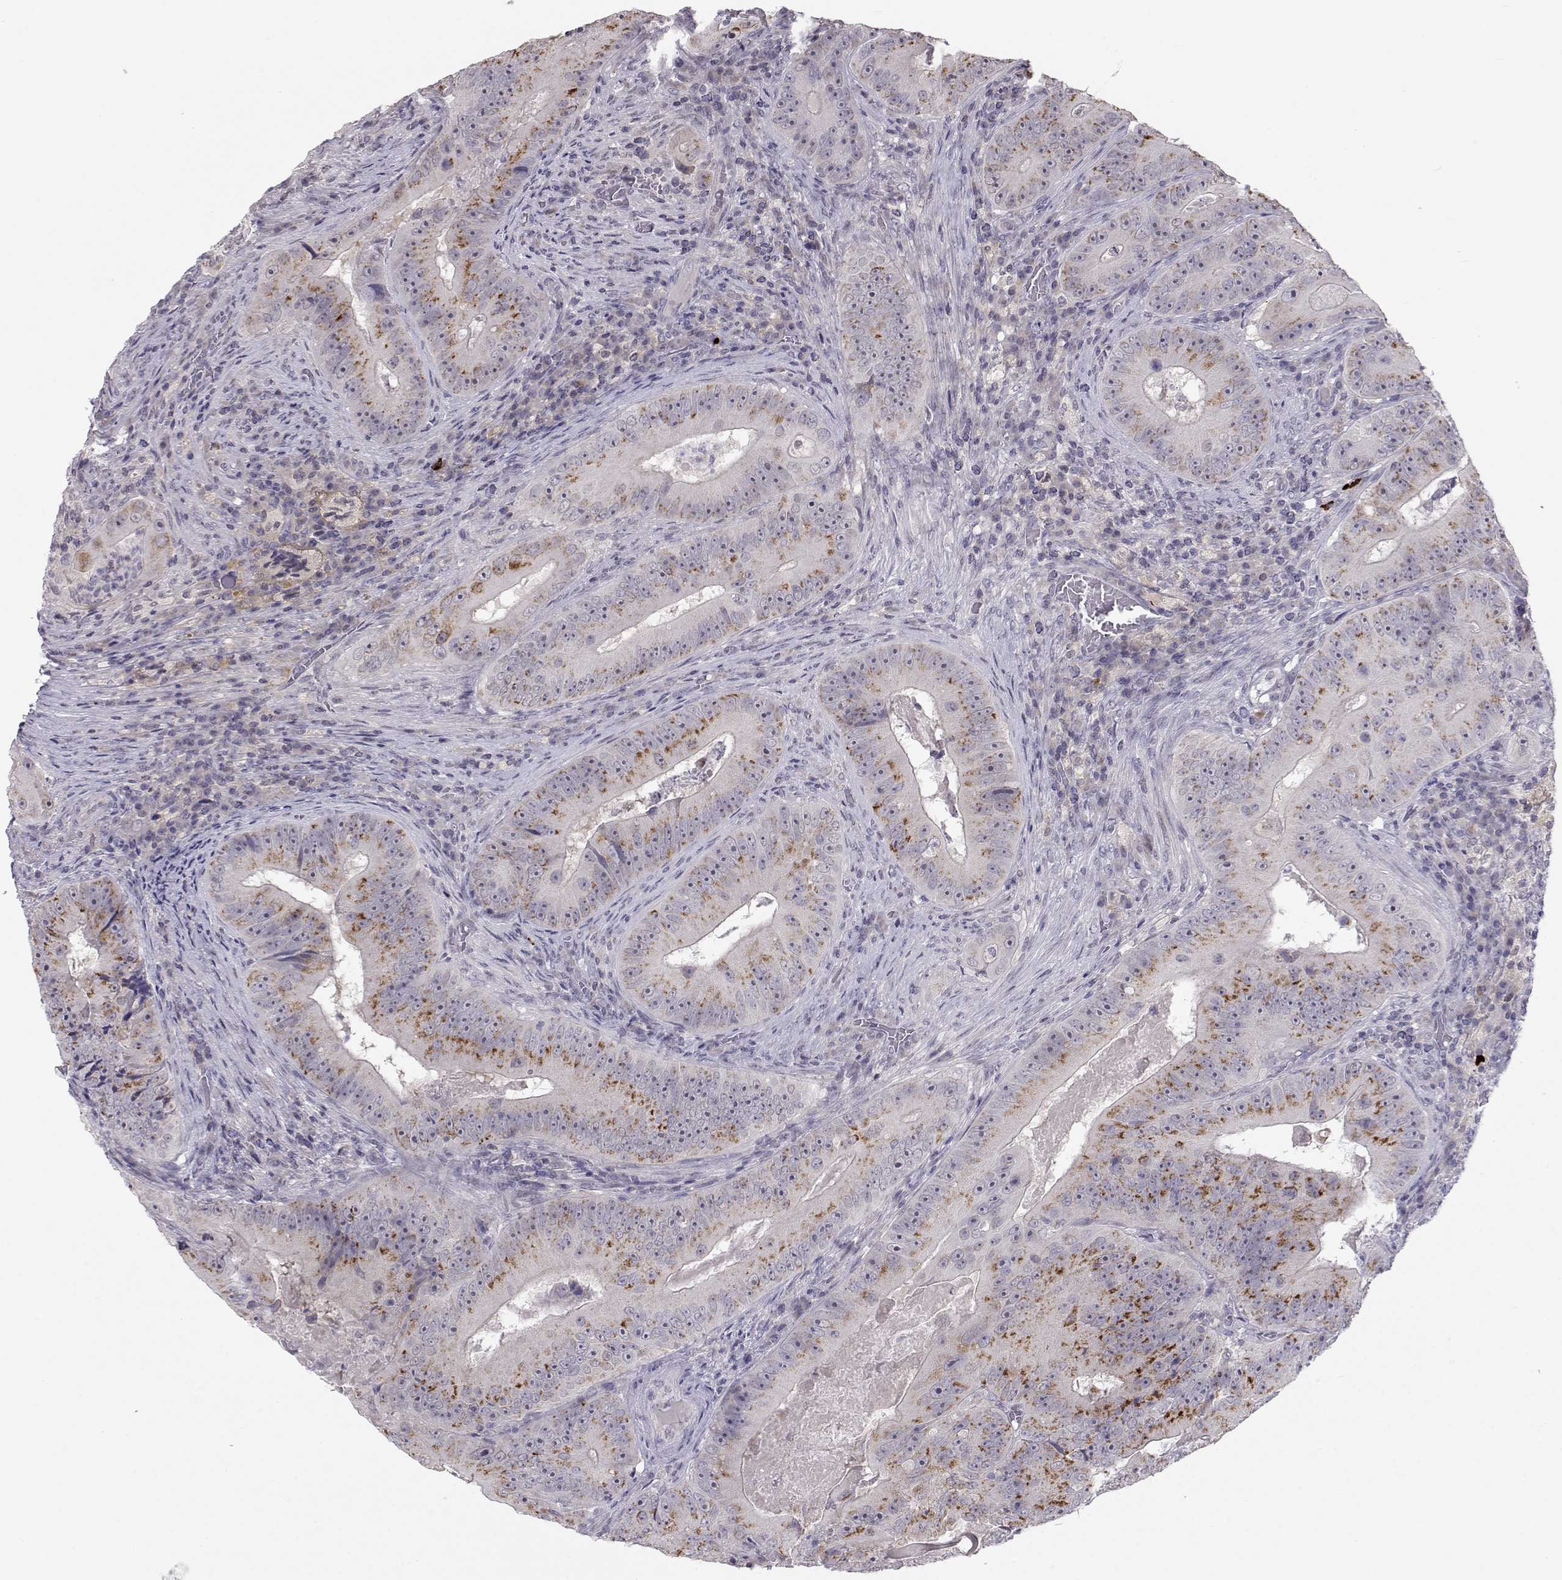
{"staining": {"intensity": "strong", "quantity": ">75%", "location": "cytoplasmic/membranous"}, "tissue": "colorectal cancer", "cell_type": "Tumor cells", "image_type": "cancer", "snomed": [{"axis": "morphology", "description": "Adenocarcinoma, NOS"}, {"axis": "topography", "description": "Colon"}], "caption": "Protein expression analysis of human colorectal cancer reveals strong cytoplasmic/membranous staining in approximately >75% of tumor cells. (DAB IHC with brightfield microscopy, high magnification).", "gene": "NPVF", "patient": {"sex": "female", "age": 86}}